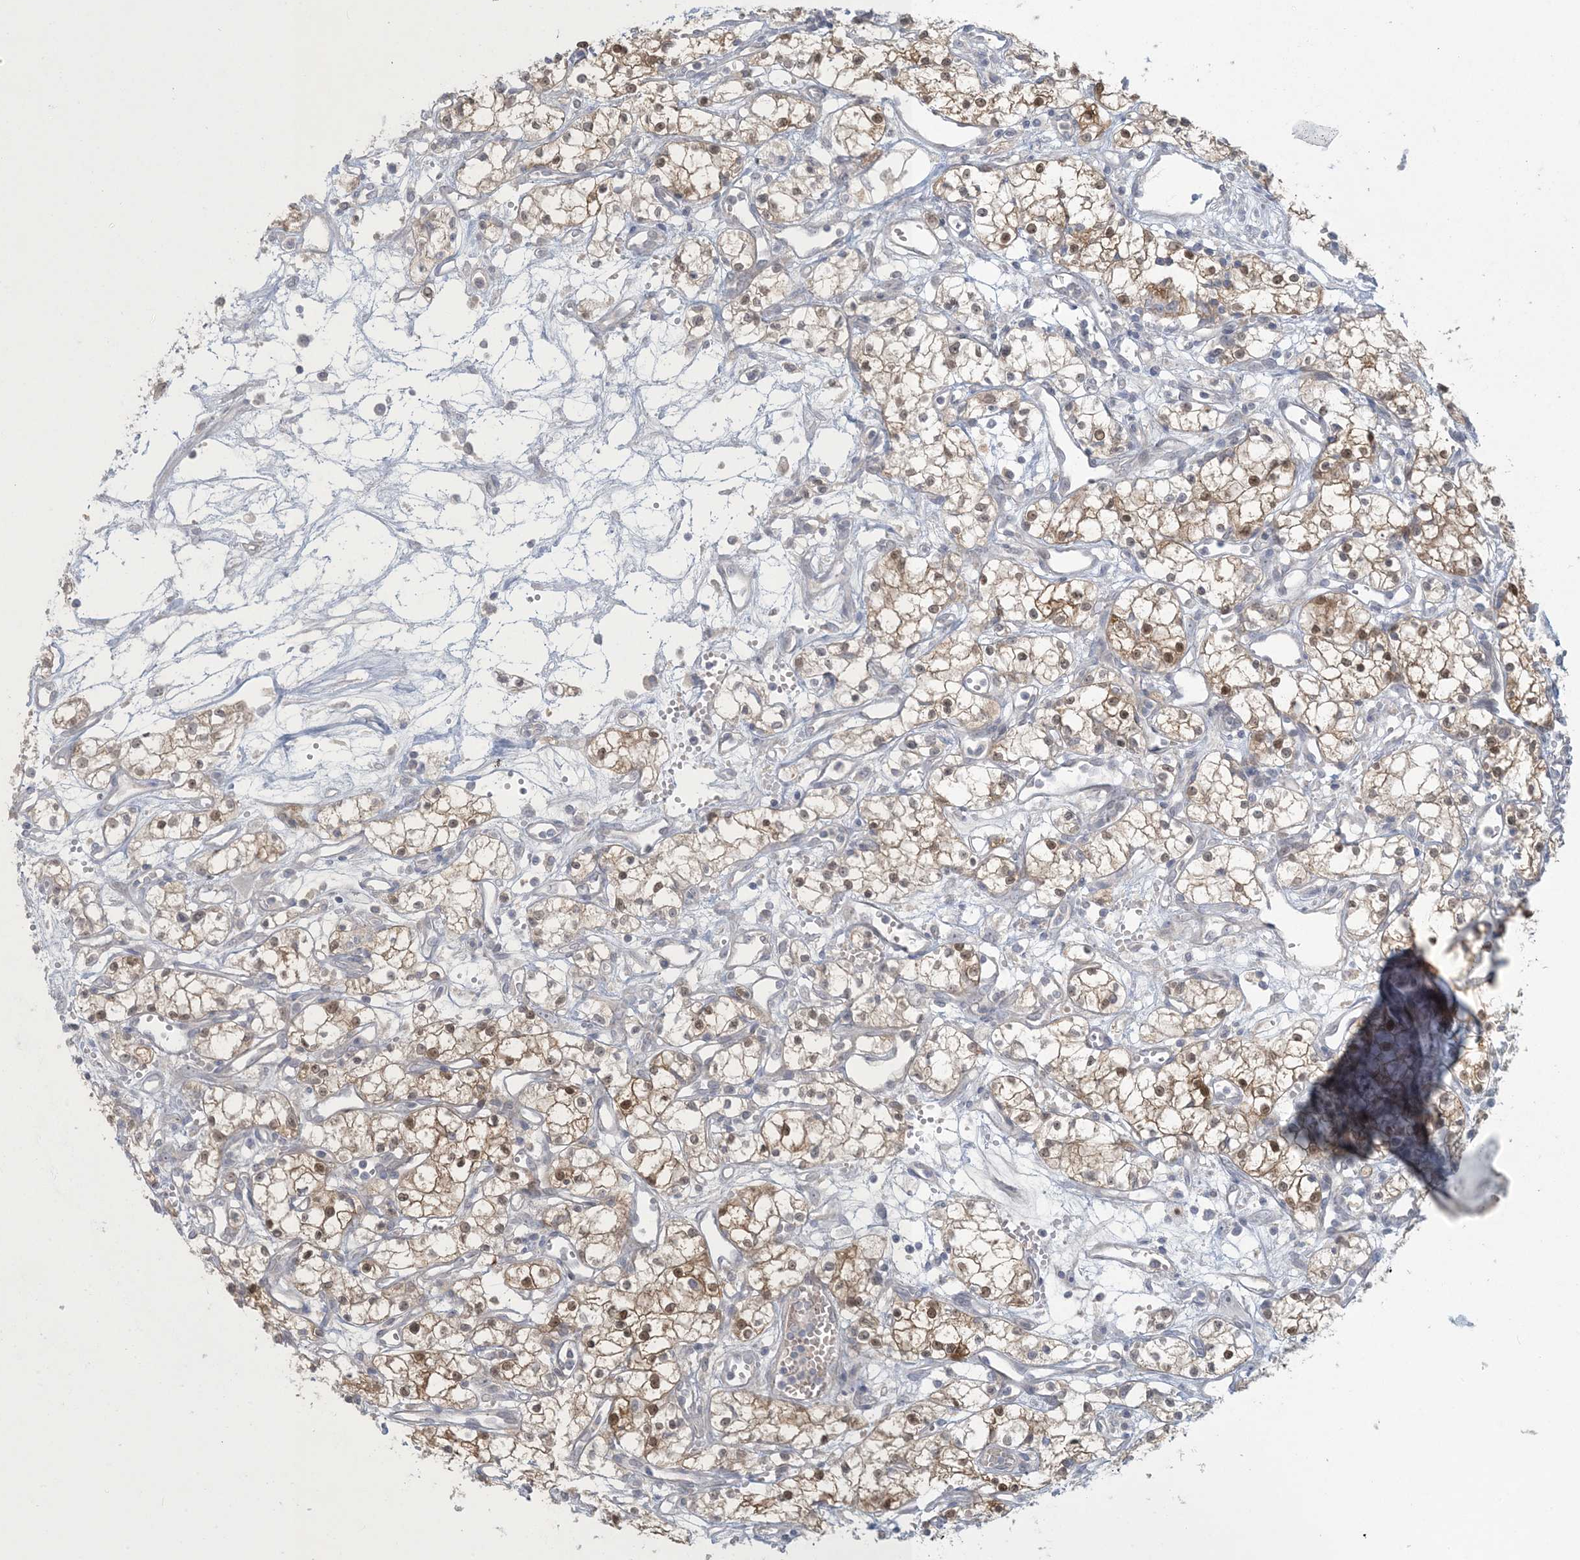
{"staining": {"intensity": "moderate", "quantity": "<25%", "location": "nuclear"}, "tissue": "renal cancer", "cell_type": "Tumor cells", "image_type": "cancer", "snomed": [{"axis": "morphology", "description": "Adenocarcinoma, NOS"}, {"axis": "topography", "description": "Kidney"}], "caption": "Immunohistochemical staining of human renal adenocarcinoma exhibits low levels of moderate nuclear protein expression in approximately <25% of tumor cells. (DAB (3,3'-diaminobenzidine) = brown stain, brightfield microscopy at high magnification).", "gene": "NRBP2", "patient": {"sex": "male", "age": 59}}